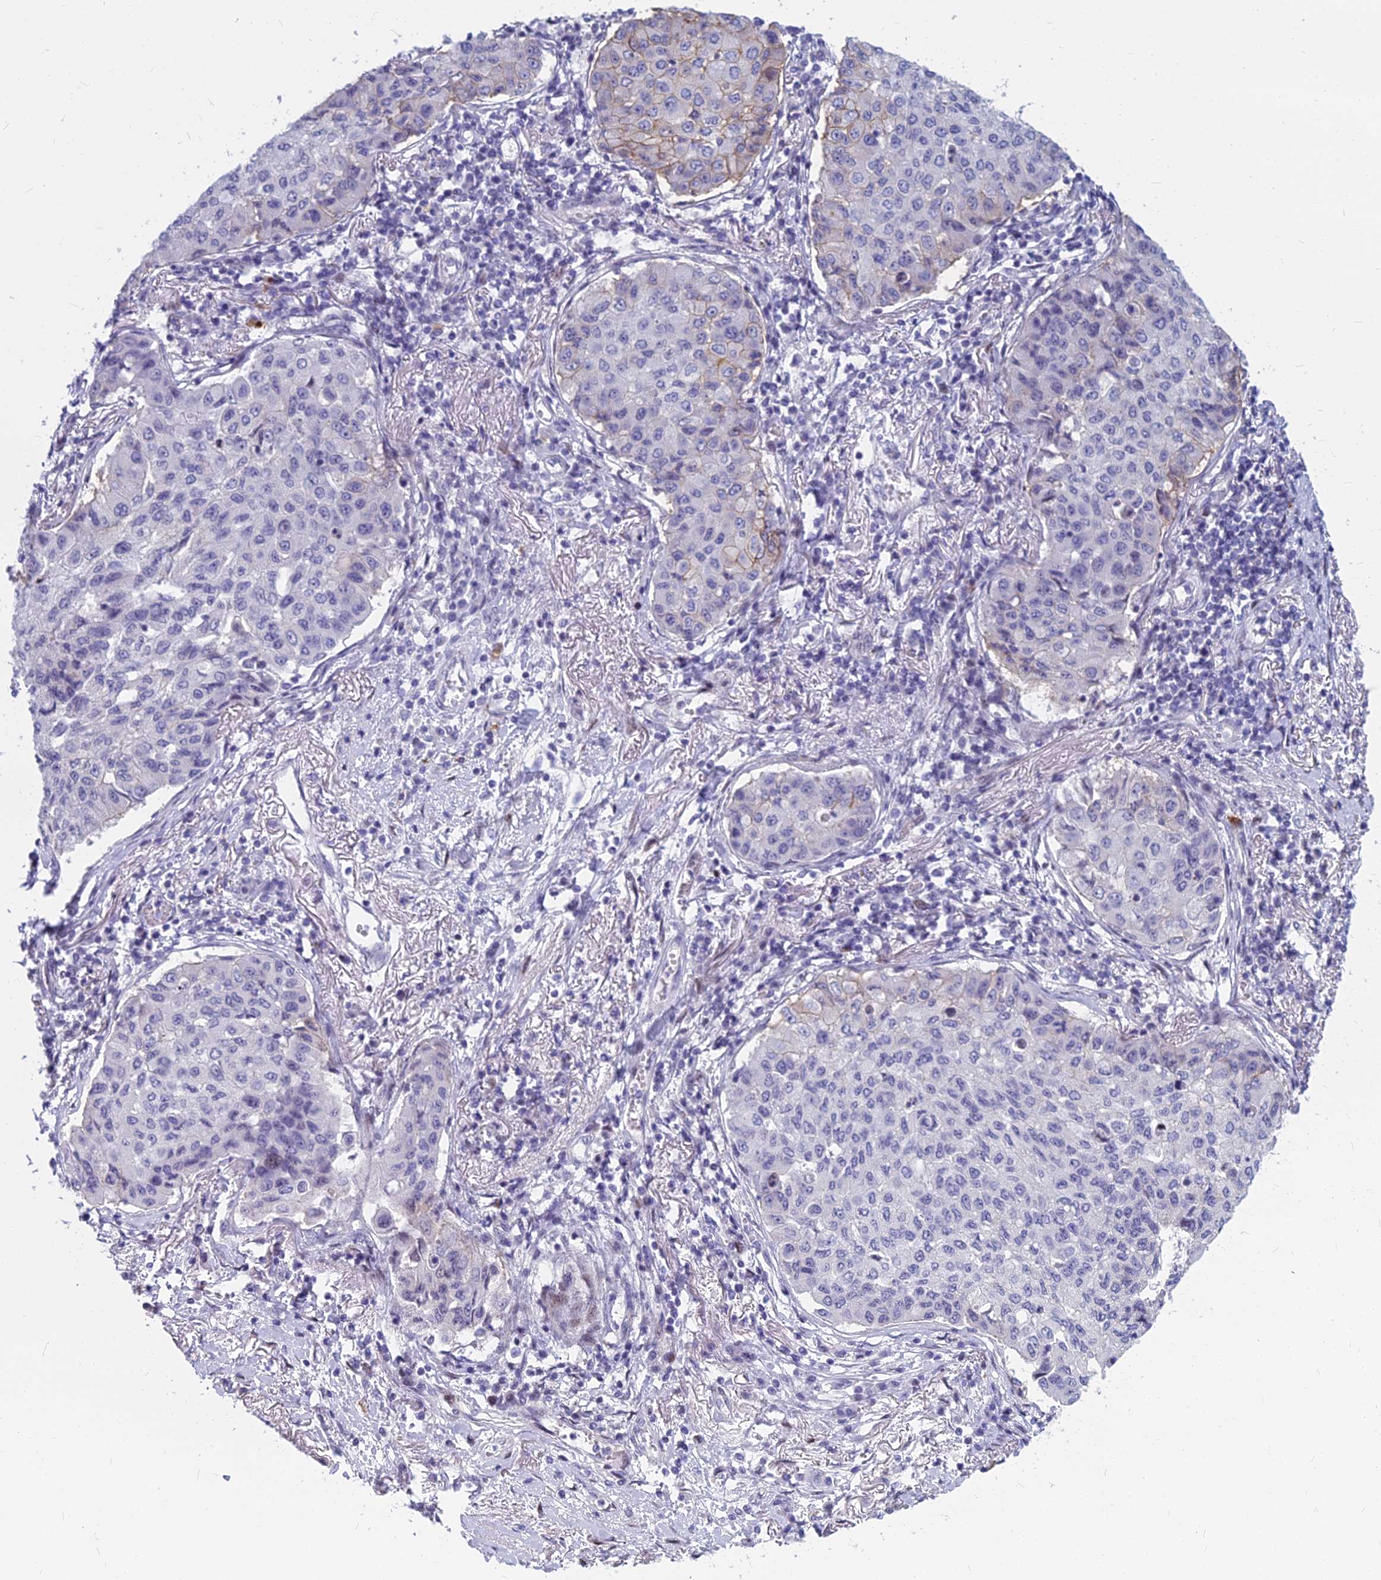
{"staining": {"intensity": "weak", "quantity": "<25%", "location": "cytoplasmic/membranous"}, "tissue": "lung cancer", "cell_type": "Tumor cells", "image_type": "cancer", "snomed": [{"axis": "morphology", "description": "Squamous cell carcinoma, NOS"}, {"axis": "topography", "description": "Lung"}], "caption": "The image exhibits no staining of tumor cells in lung cancer (squamous cell carcinoma).", "gene": "MYBPC2", "patient": {"sex": "male", "age": 74}}